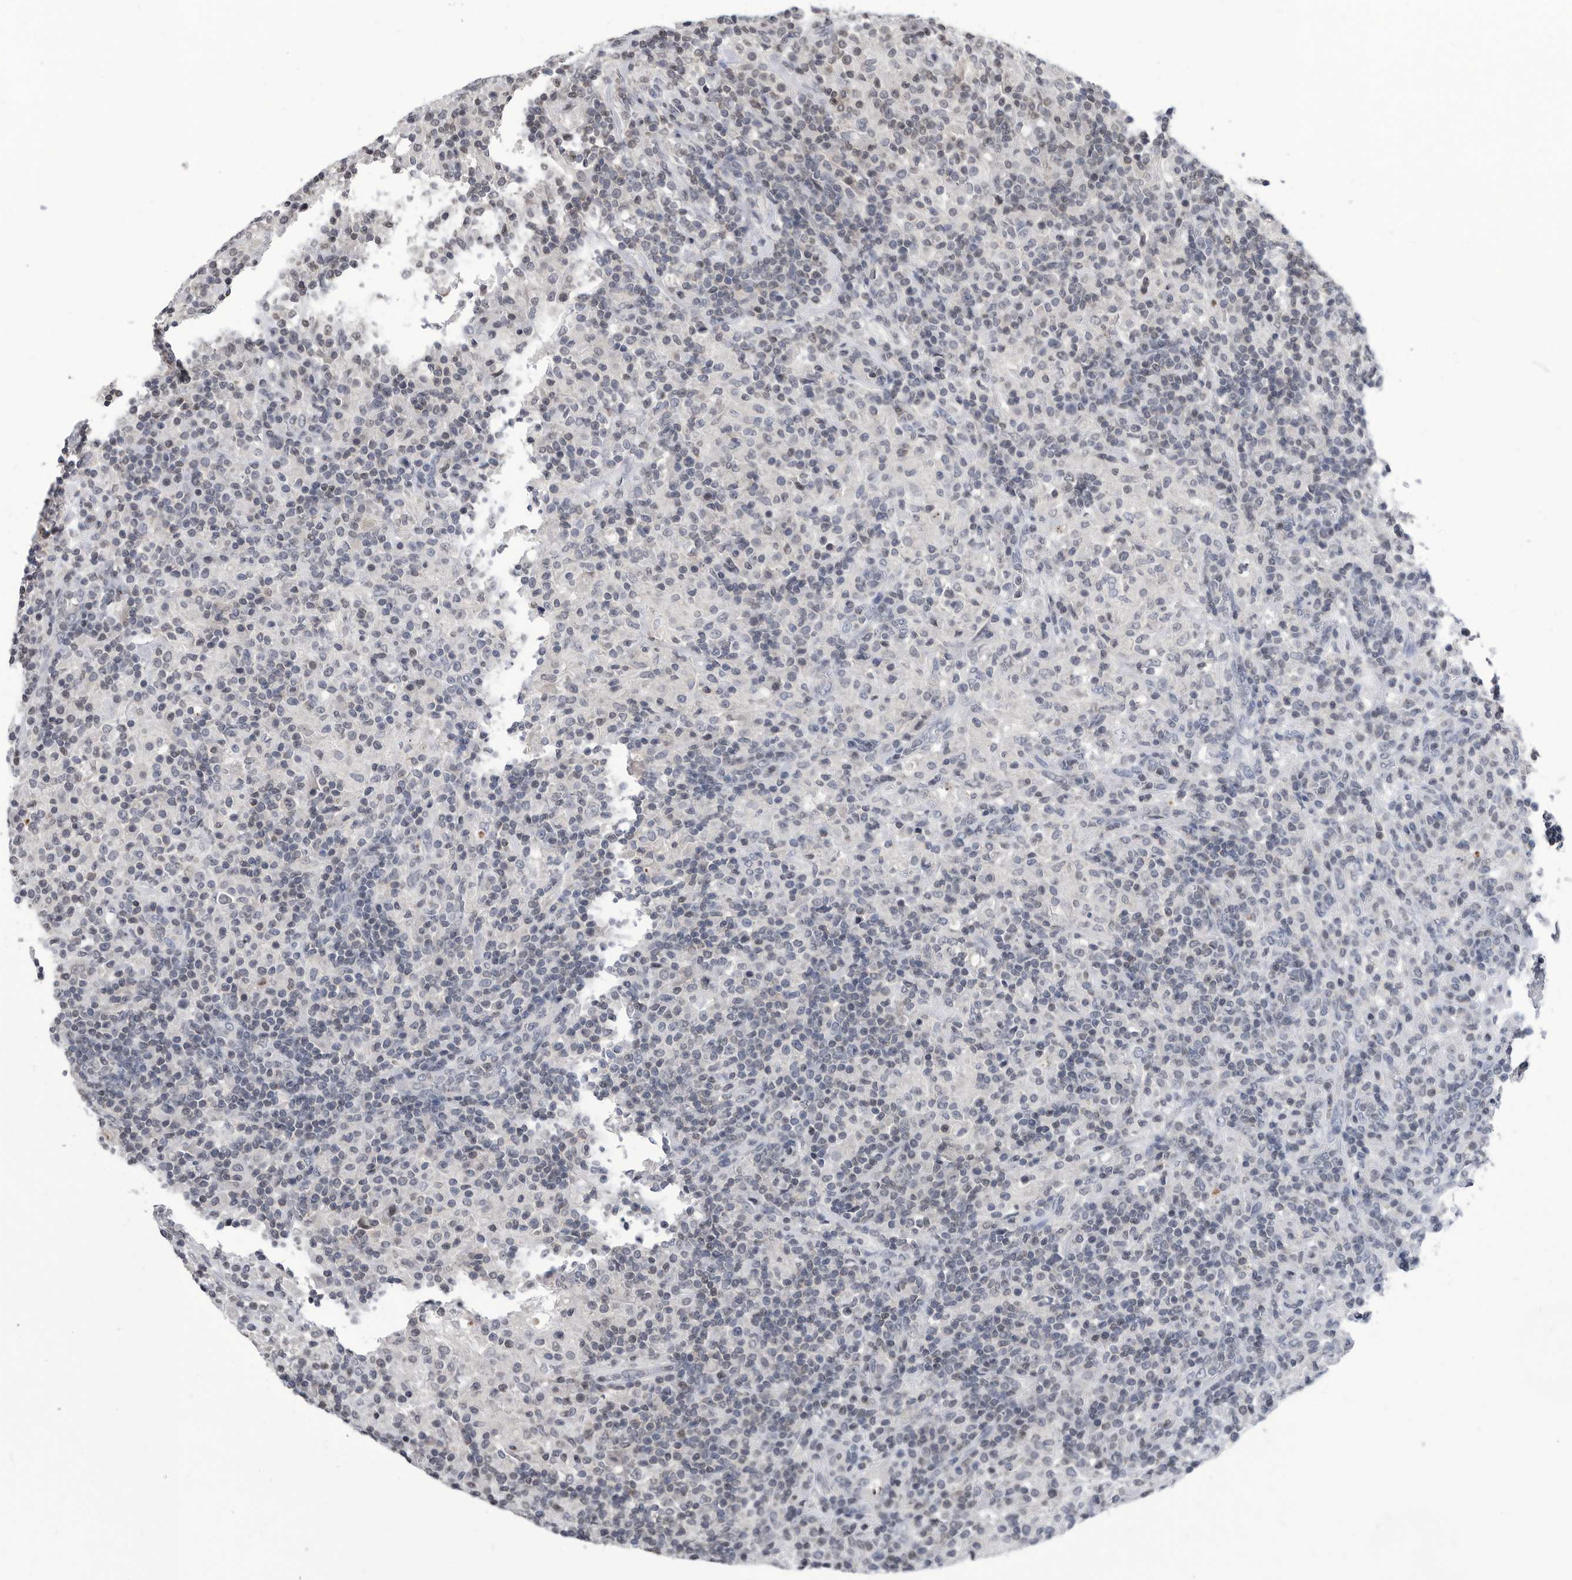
{"staining": {"intensity": "negative", "quantity": "none", "location": "none"}, "tissue": "lymphoma", "cell_type": "Tumor cells", "image_type": "cancer", "snomed": [{"axis": "morphology", "description": "Hodgkin's disease, NOS"}, {"axis": "topography", "description": "Lymph node"}], "caption": "Immunohistochemistry of lymphoma demonstrates no expression in tumor cells.", "gene": "TSTD1", "patient": {"sex": "male", "age": 70}}